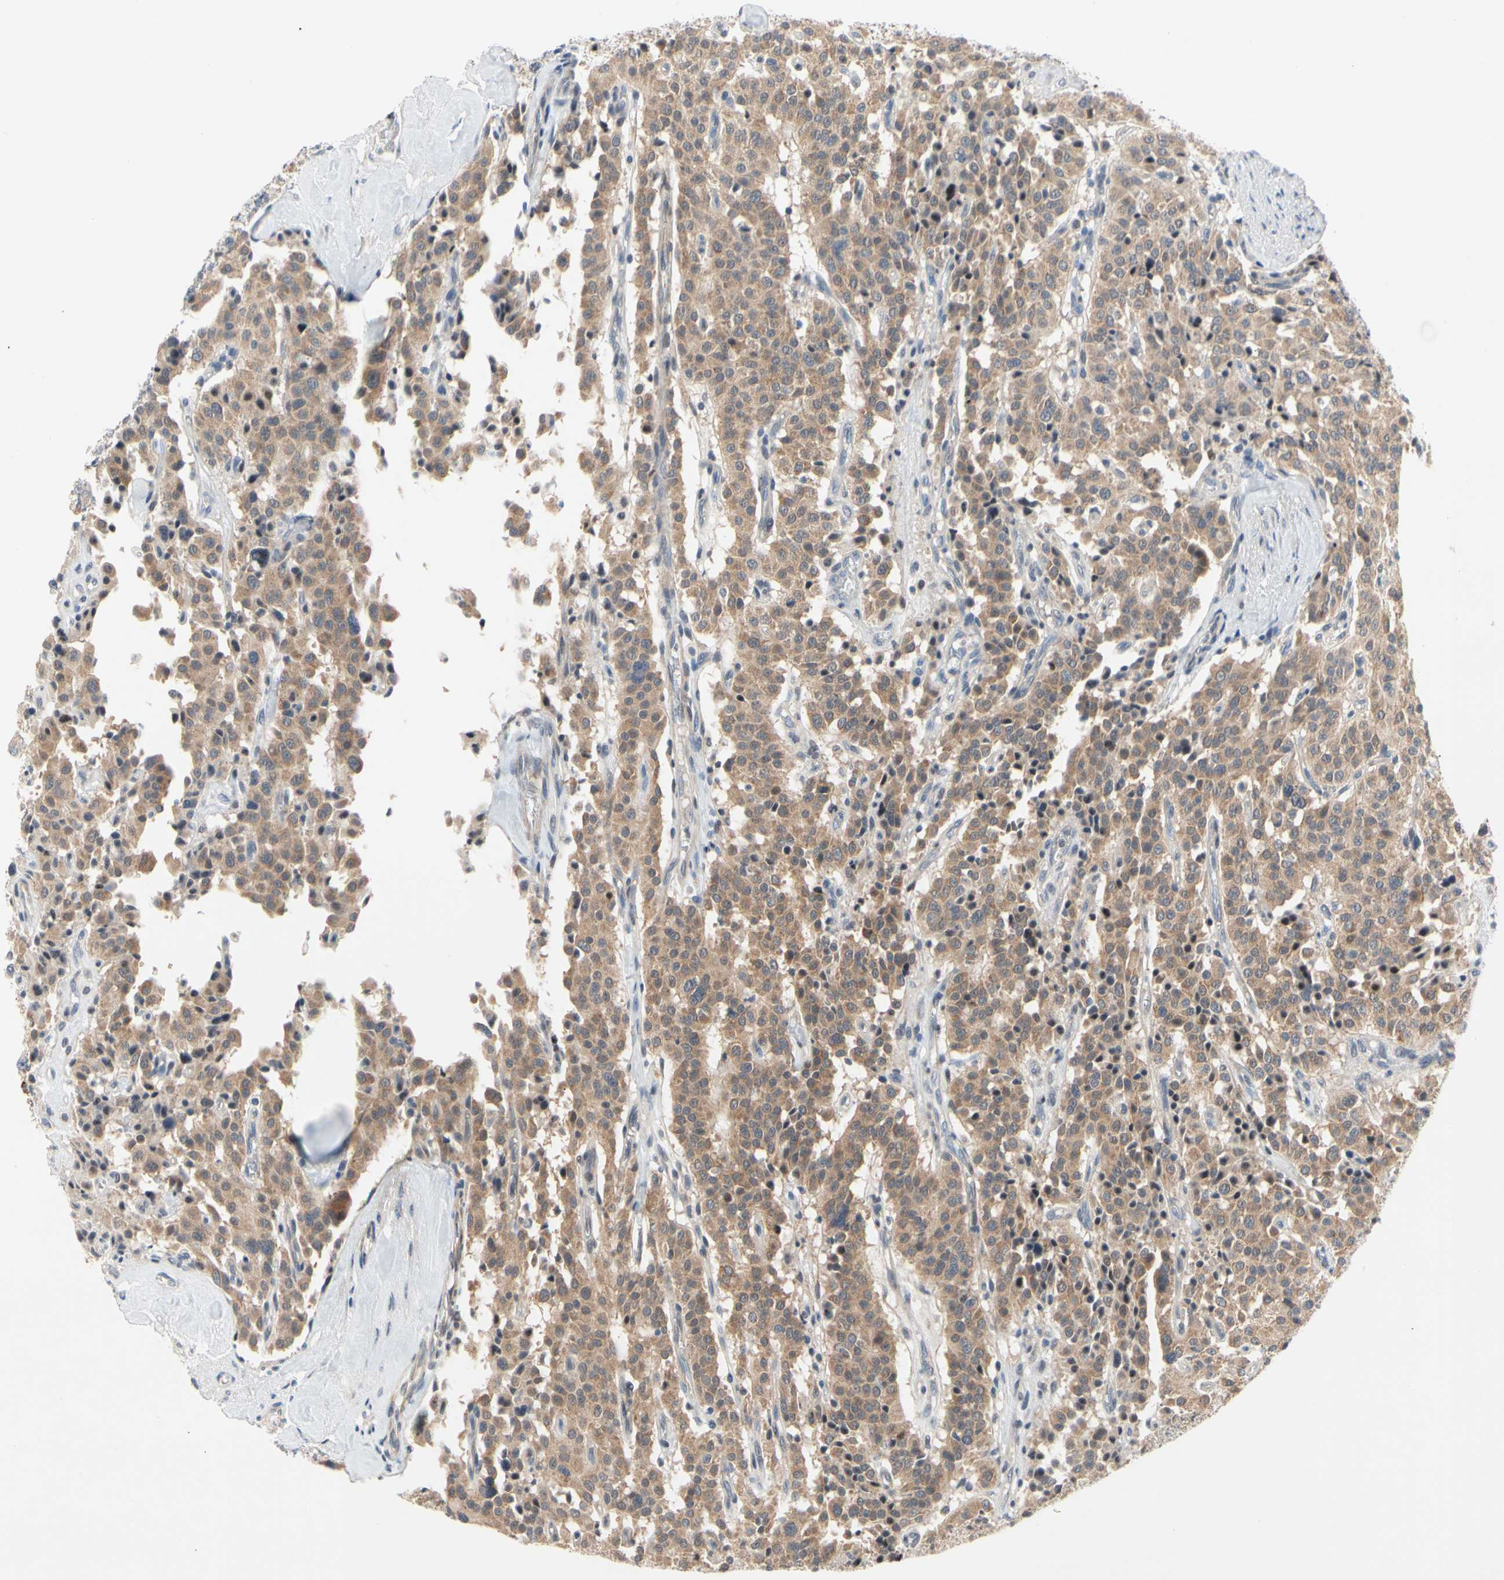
{"staining": {"intensity": "moderate", "quantity": ">75%", "location": "cytoplasmic/membranous"}, "tissue": "carcinoid", "cell_type": "Tumor cells", "image_type": "cancer", "snomed": [{"axis": "morphology", "description": "Carcinoid, malignant, NOS"}, {"axis": "topography", "description": "Lung"}], "caption": "Protein expression analysis of carcinoid reveals moderate cytoplasmic/membranous expression in approximately >75% of tumor cells.", "gene": "MARK1", "patient": {"sex": "male", "age": 30}}